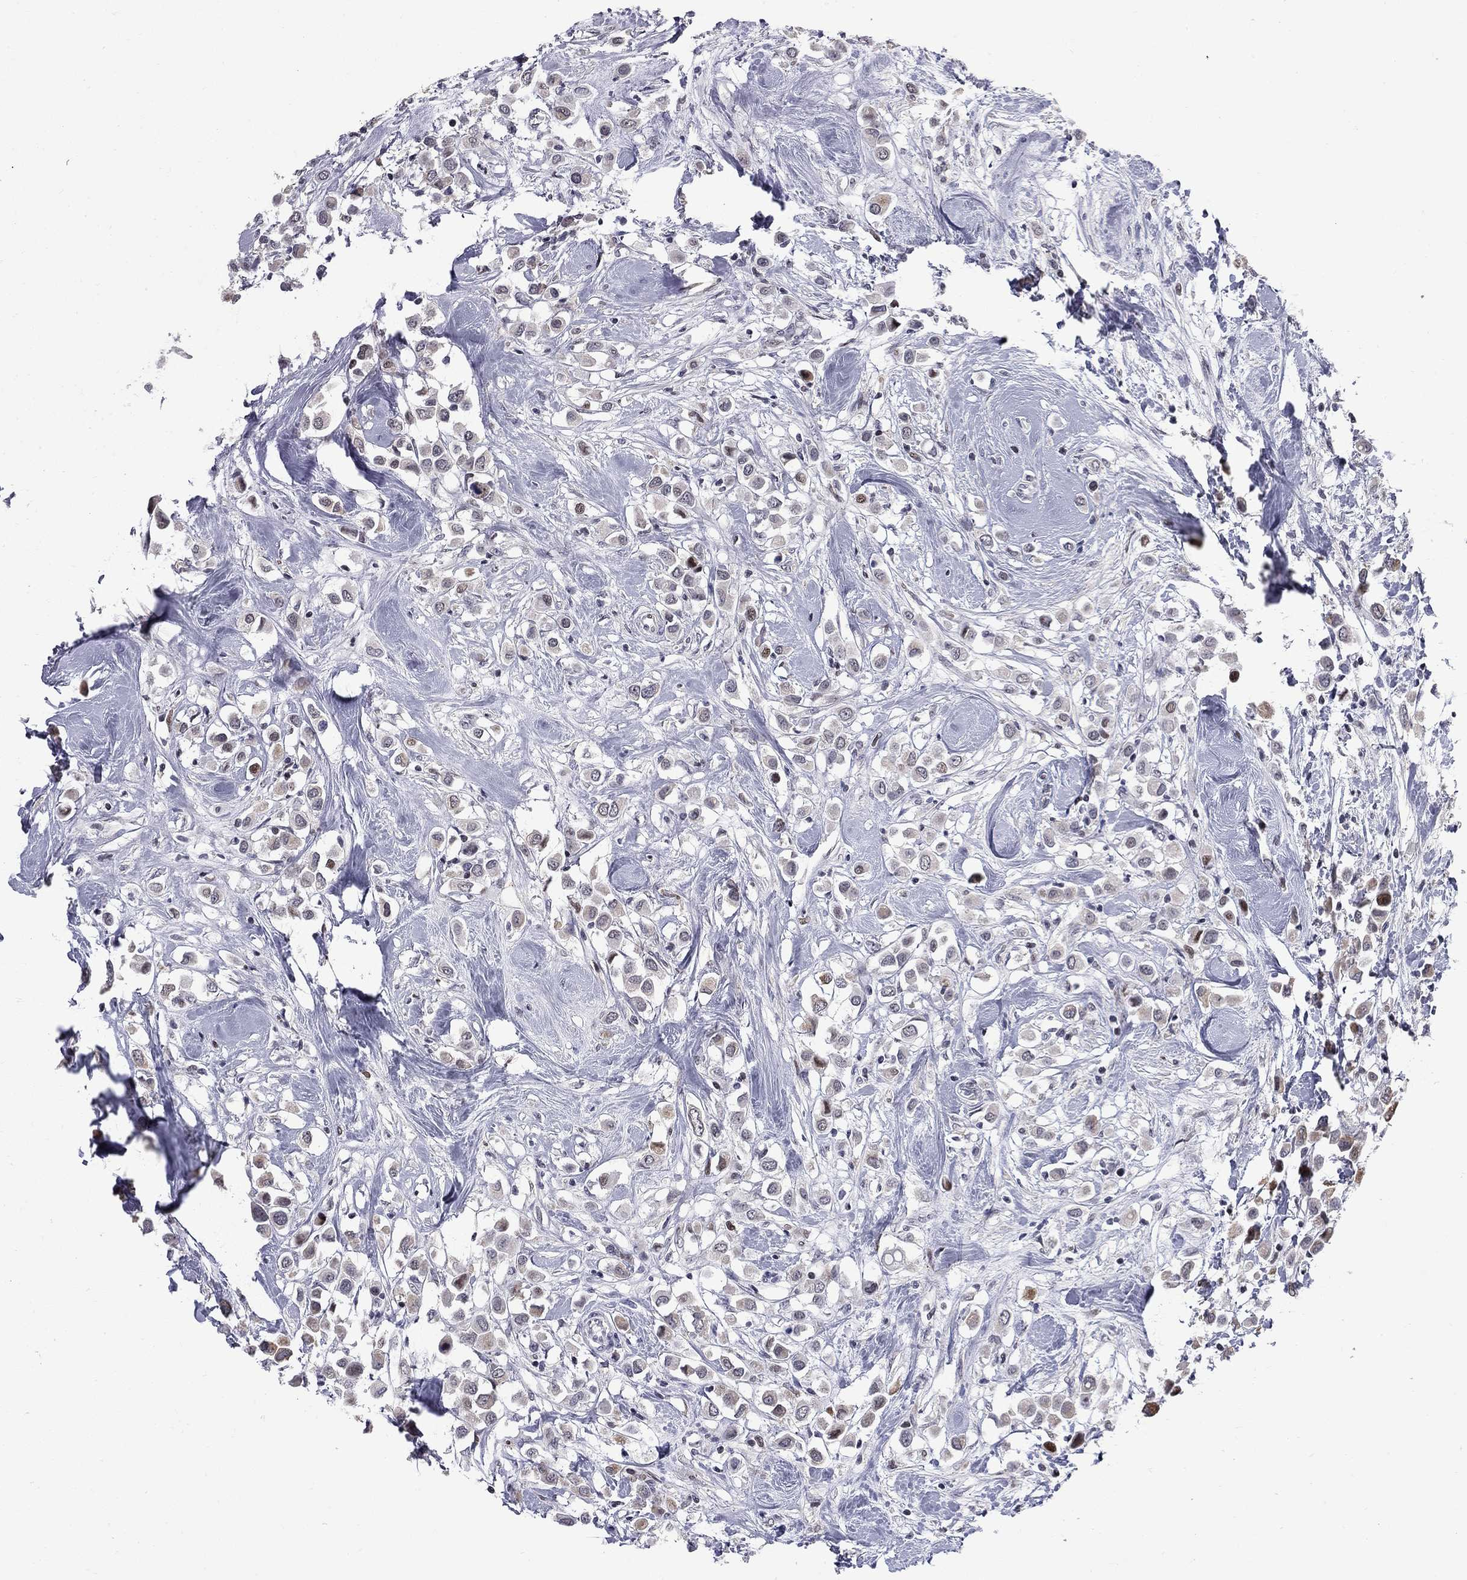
{"staining": {"intensity": "strong", "quantity": "25%-75%", "location": "nuclear"}, "tissue": "breast cancer", "cell_type": "Tumor cells", "image_type": "cancer", "snomed": [{"axis": "morphology", "description": "Duct carcinoma"}, {"axis": "topography", "description": "Breast"}], "caption": "An immunohistochemistry (IHC) photomicrograph of tumor tissue is shown. Protein staining in brown labels strong nuclear positivity in breast cancer within tumor cells. (Brightfield microscopy of DAB IHC at high magnification).", "gene": "ZNF154", "patient": {"sex": "female", "age": 61}}